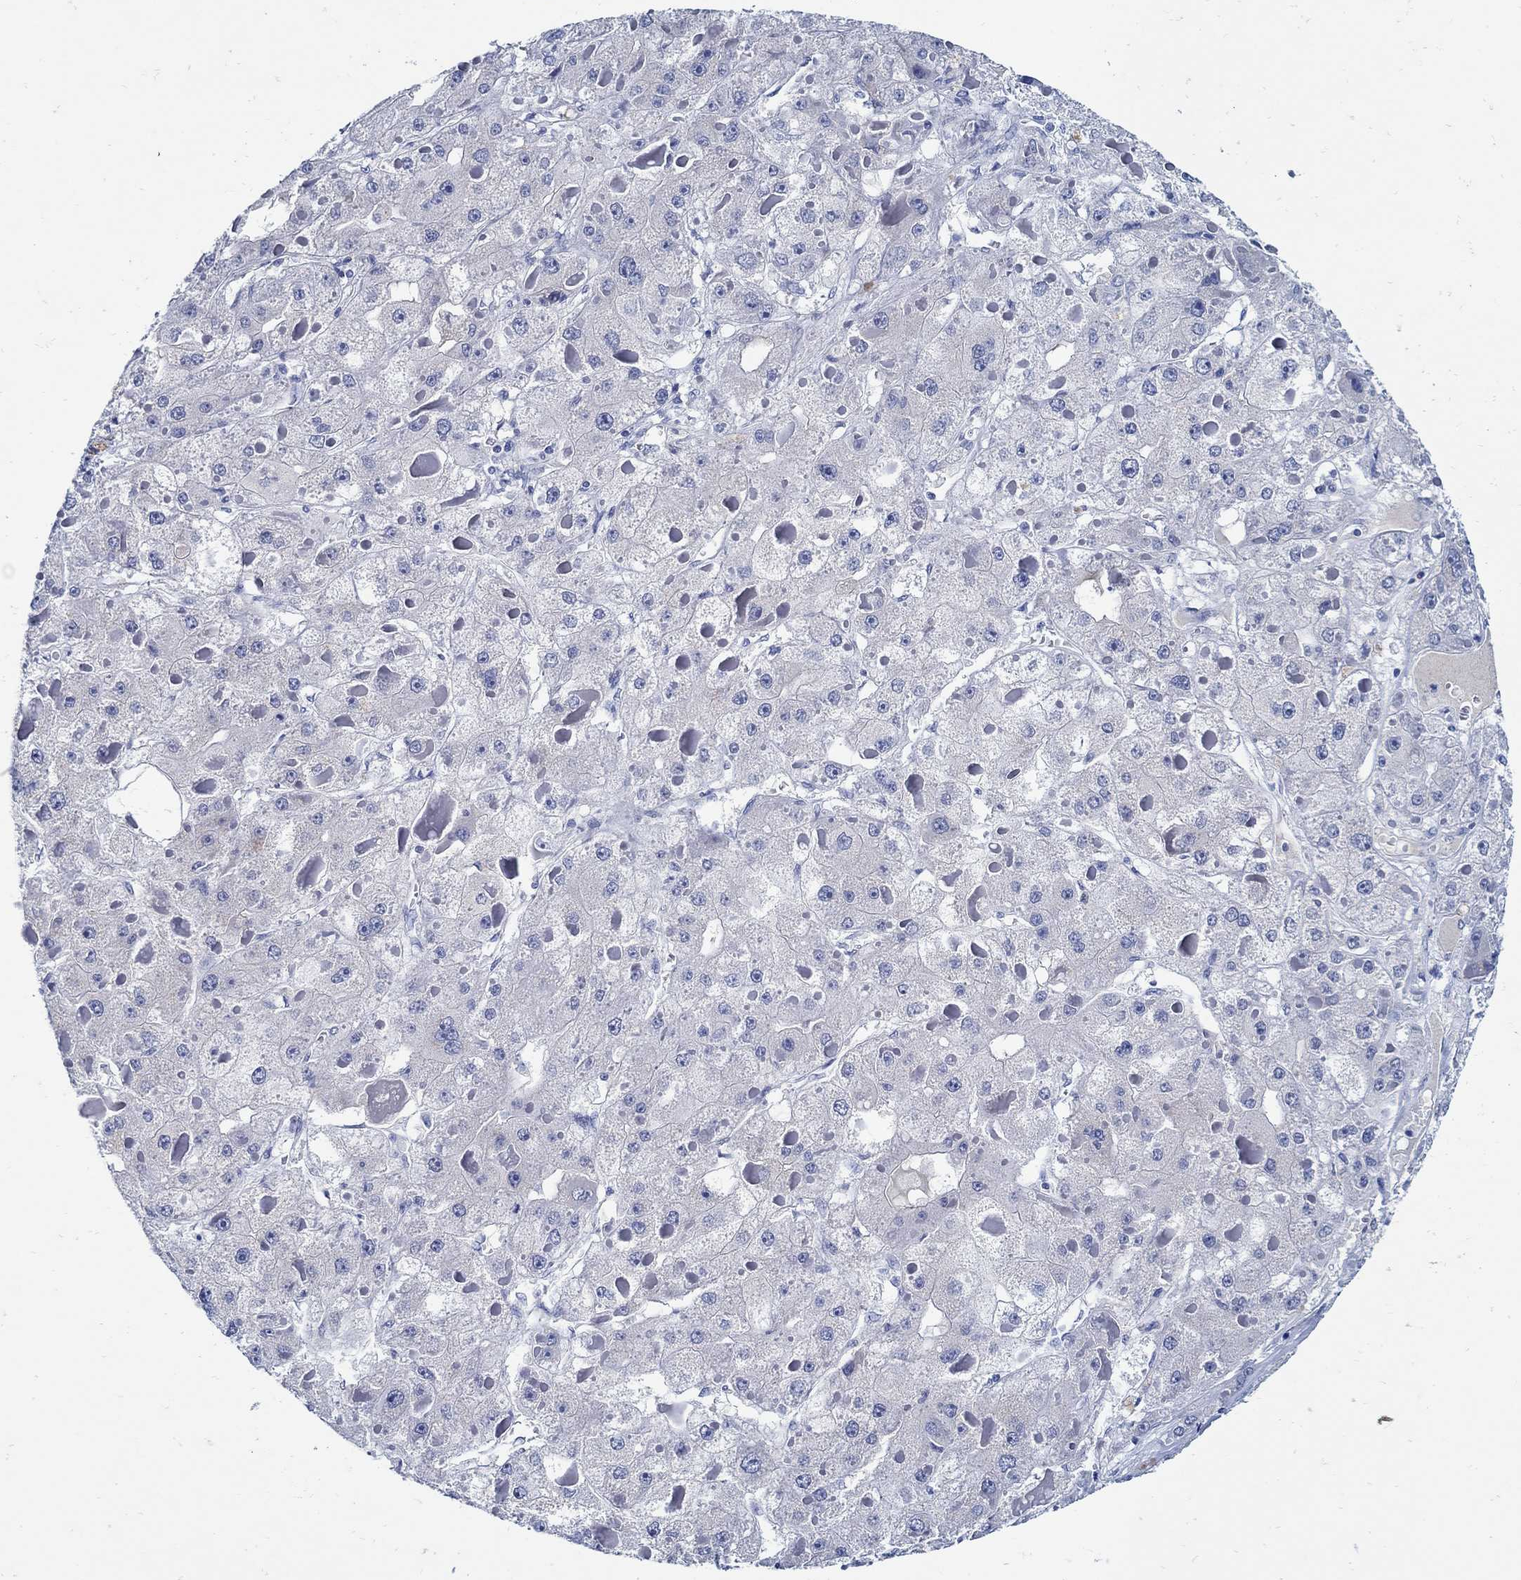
{"staining": {"intensity": "negative", "quantity": "none", "location": "none"}, "tissue": "liver cancer", "cell_type": "Tumor cells", "image_type": "cancer", "snomed": [{"axis": "morphology", "description": "Carcinoma, Hepatocellular, NOS"}, {"axis": "topography", "description": "Liver"}], "caption": "Histopathology image shows no significant protein staining in tumor cells of liver cancer (hepatocellular carcinoma). (DAB immunohistochemistry (IHC) with hematoxylin counter stain).", "gene": "PAX9", "patient": {"sex": "female", "age": 73}}